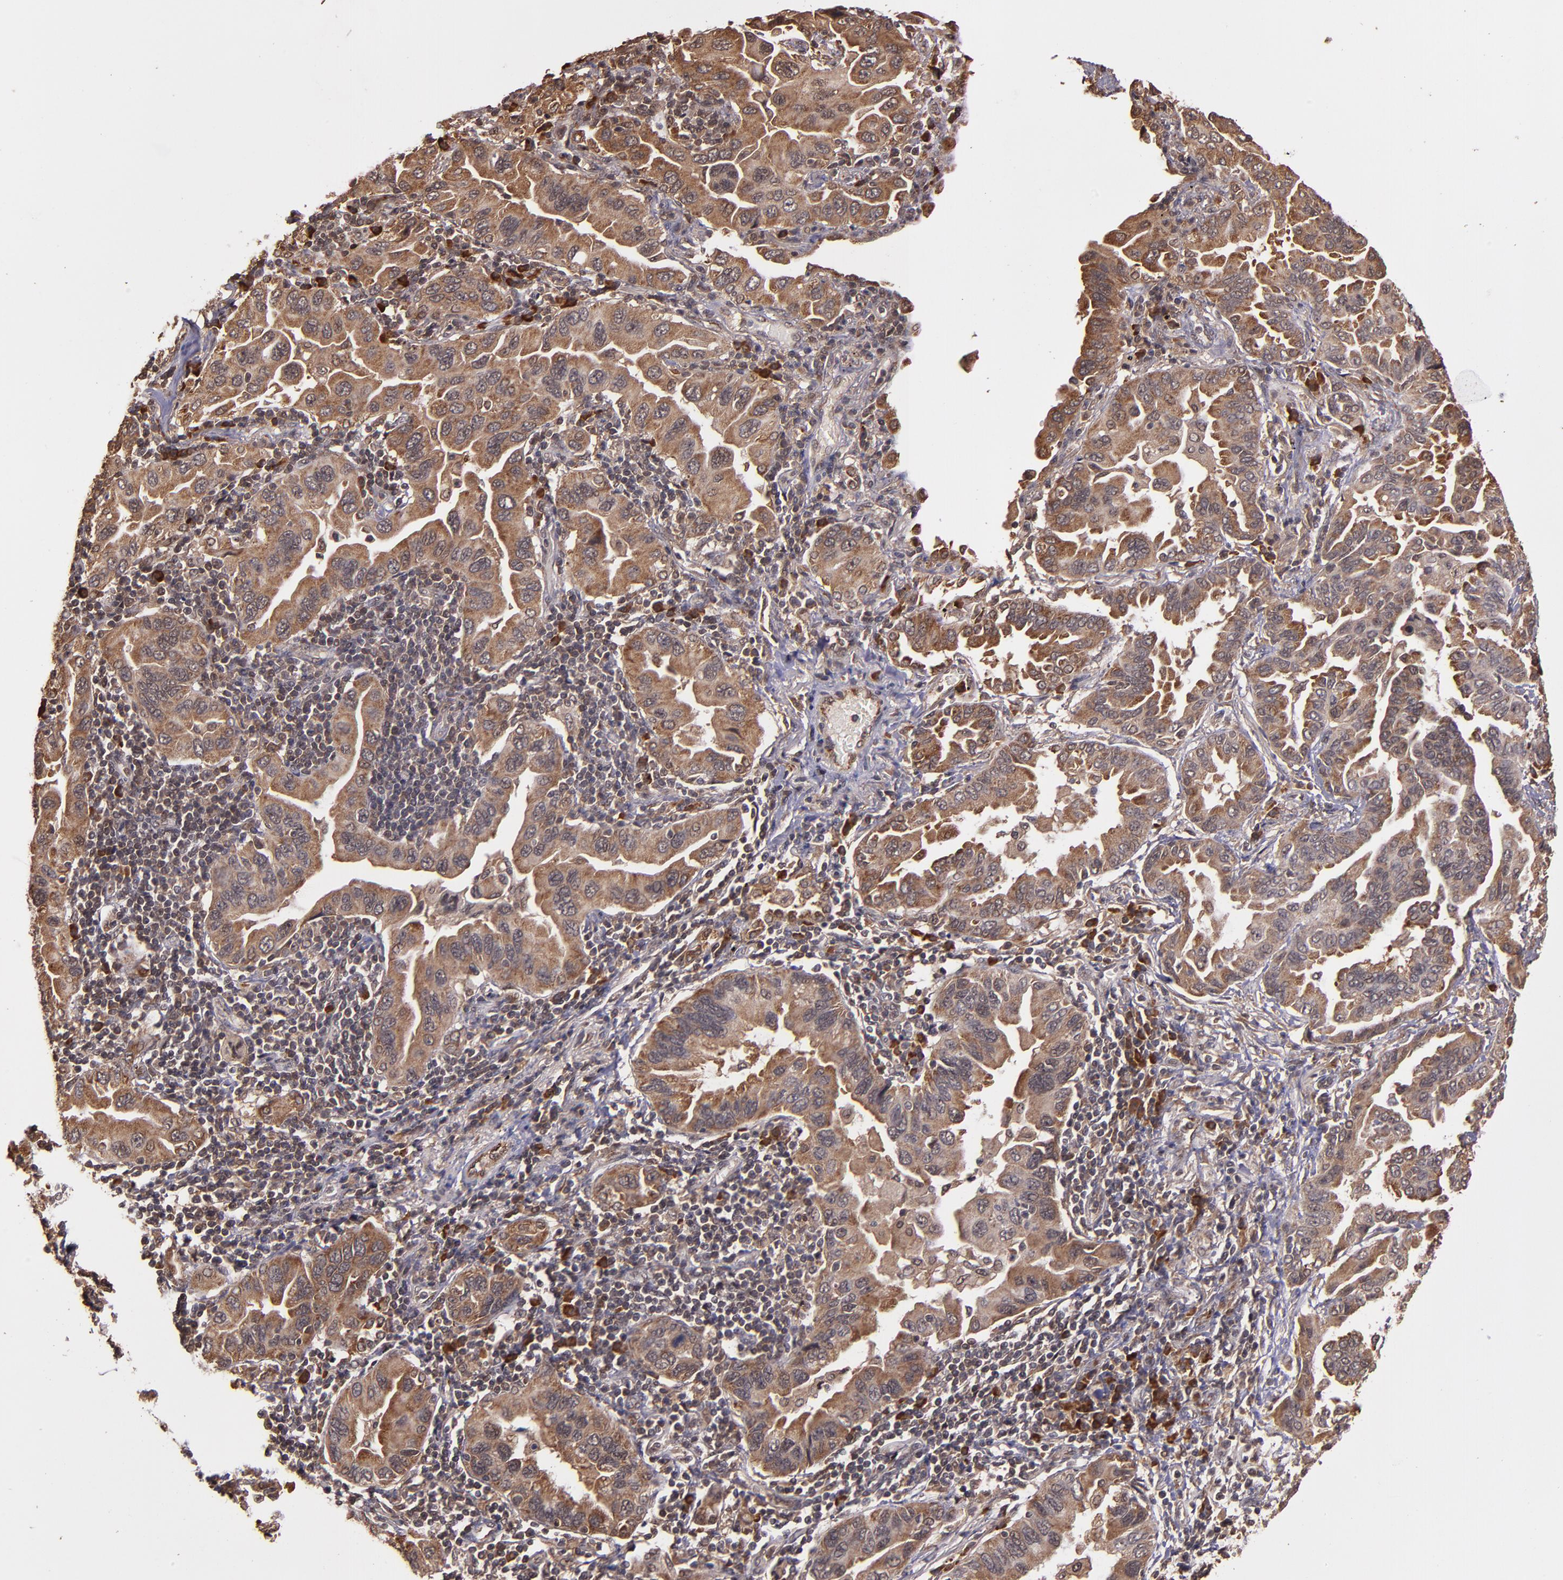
{"staining": {"intensity": "strong", "quantity": ">75%", "location": "cytoplasmic/membranous"}, "tissue": "lung cancer", "cell_type": "Tumor cells", "image_type": "cancer", "snomed": [{"axis": "morphology", "description": "Adenocarcinoma, NOS"}, {"axis": "topography", "description": "Lung"}], "caption": "A high-resolution photomicrograph shows immunohistochemistry staining of lung adenocarcinoma, which demonstrates strong cytoplasmic/membranous staining in approximately >75% of tumor cells.", "gene": "RIOK3", "patient": {"sex": "female", "age": 65}}